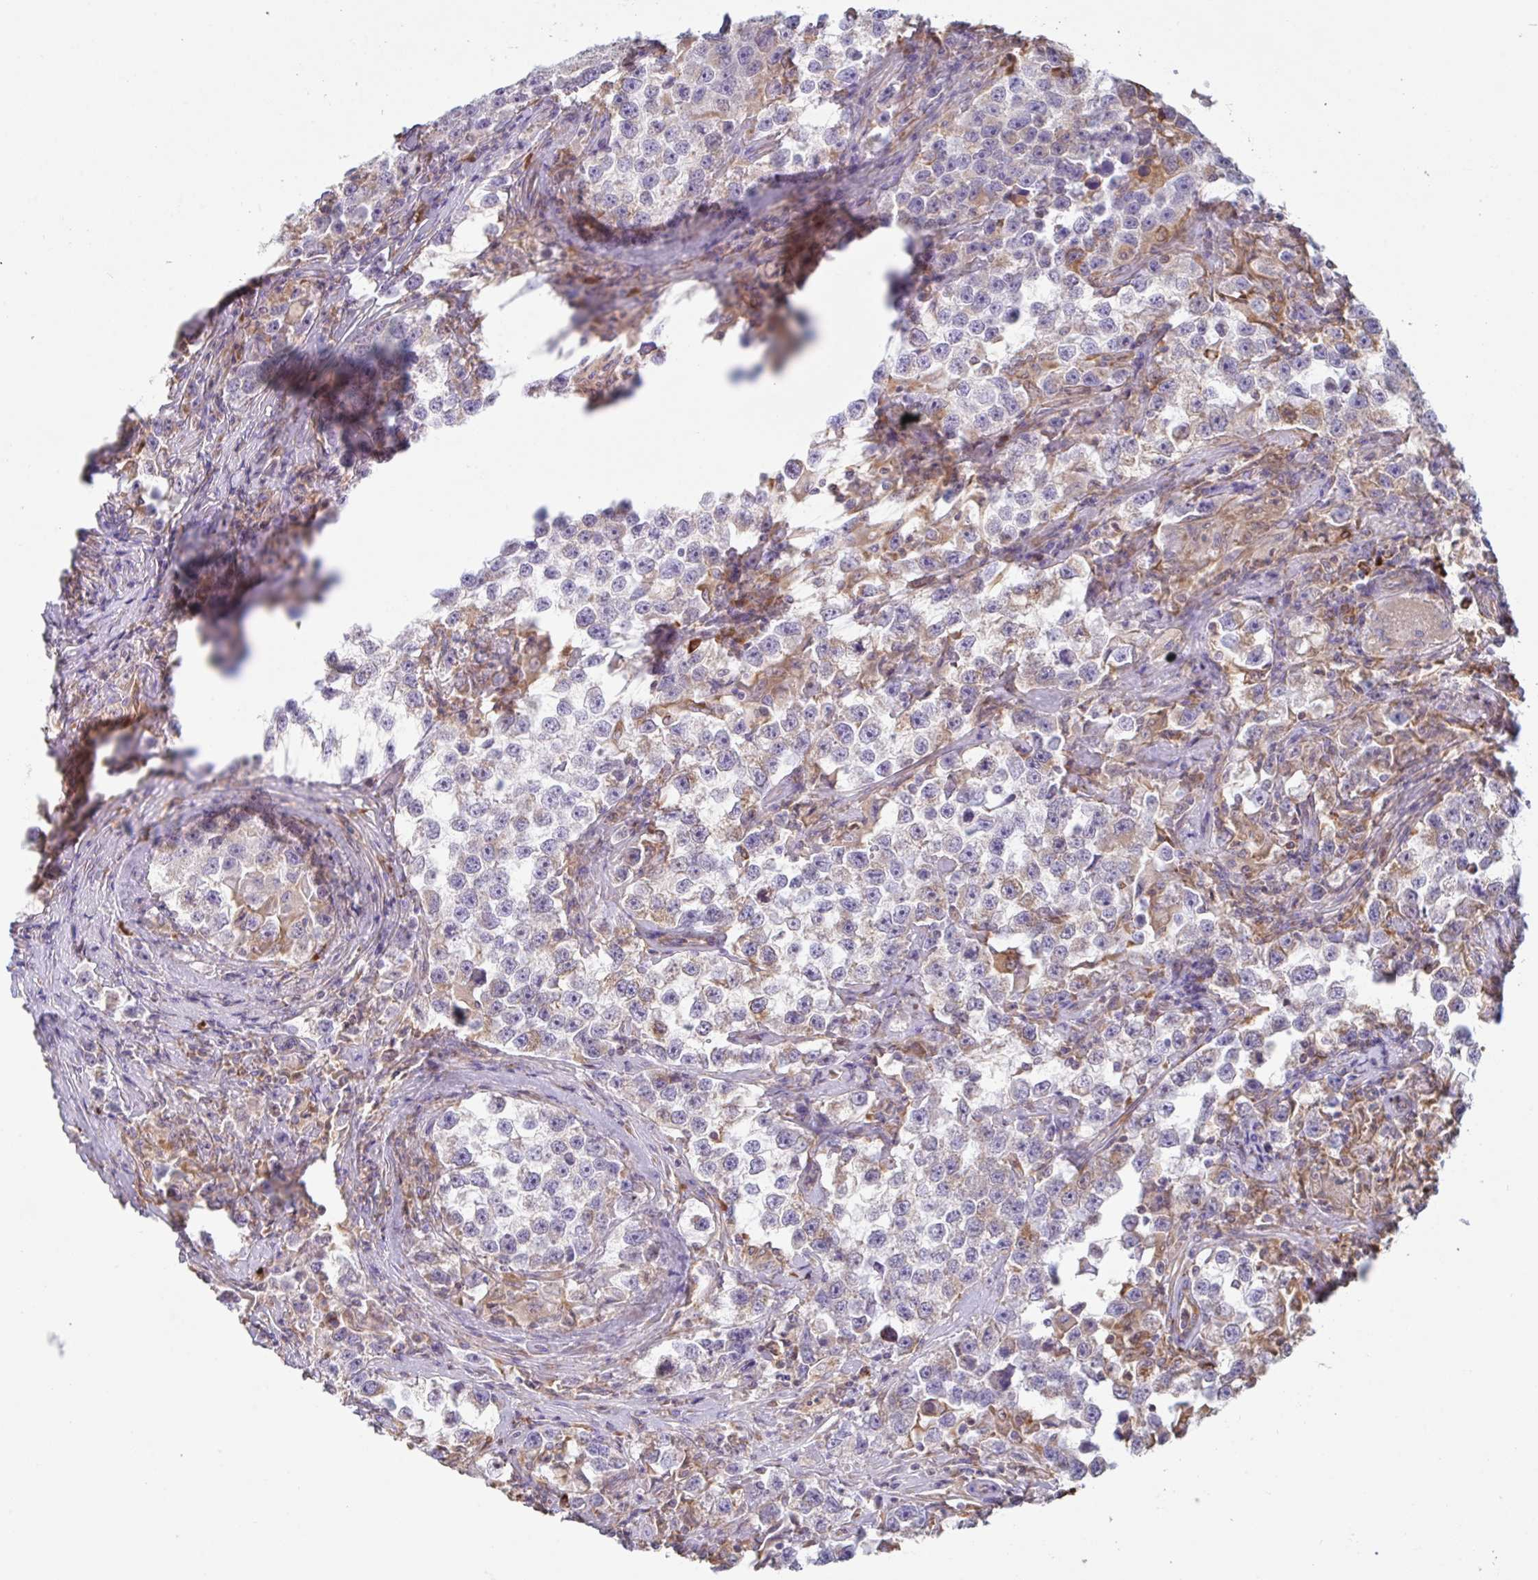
{"staining": {"intensity": "negative", "quantity": "none", "location": "none"}, "tissue": "testis cancer", "cell_type": "Tumor cells", "image_type": "cancer", "snomed": [{"axis": "morphology", "description": "Seminoma, NOS"}, {"axis": "topography", "description": "Testis"}], "caption": "High power microscopy image of an IHC photomicrograph of seminoma (testis), revealing no significant staining in tumor cells.", "gene": "DOK4", "patient": {"sex": "male", "age": 46}}